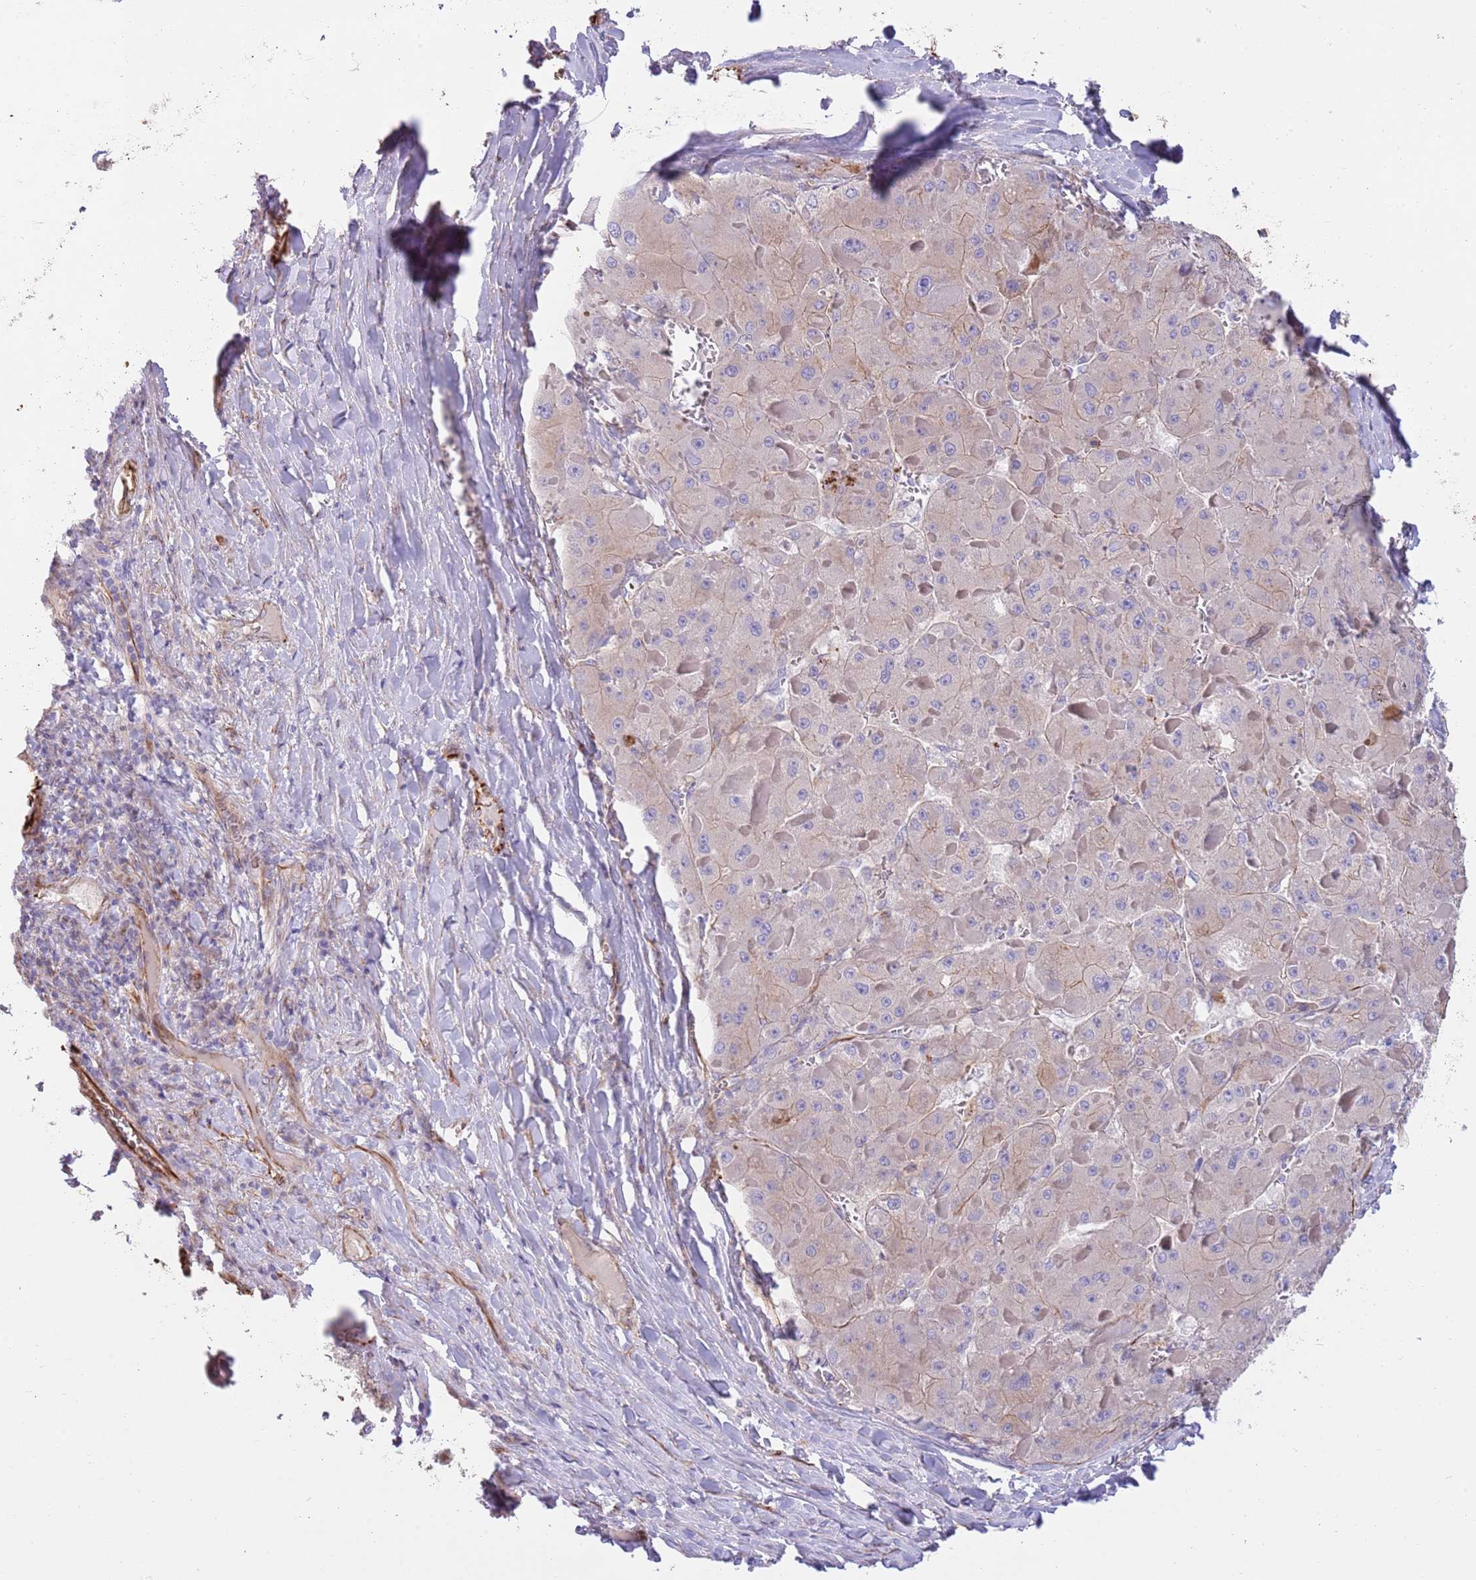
{"staining": {"intensity": "negative", "quantity": "none", "location": "none"}, "tissue": "liver cancer", "cell_type": "Tumor cells", "image_type": "cancer", "snomed": [{"axis": "morphology", "description": "Carcinoma, Hepatocellular, NOS"}, {"axis": "topography", "description": "Liver"}], "caption": "High magnification brightfield microscopy of liver cancer stained with DAB (3,3'-diaminobenzidine) (brown) and counterstained with hematoxylin (blue): tumor cells show no significant positivity. (DAB (3,3'-diaminobenzidine) immunohistochemistry (IHC) with hematoxylin counter stain).", "gene": "MOGAT1", "patient": {"sex": "female", "age": 73}}